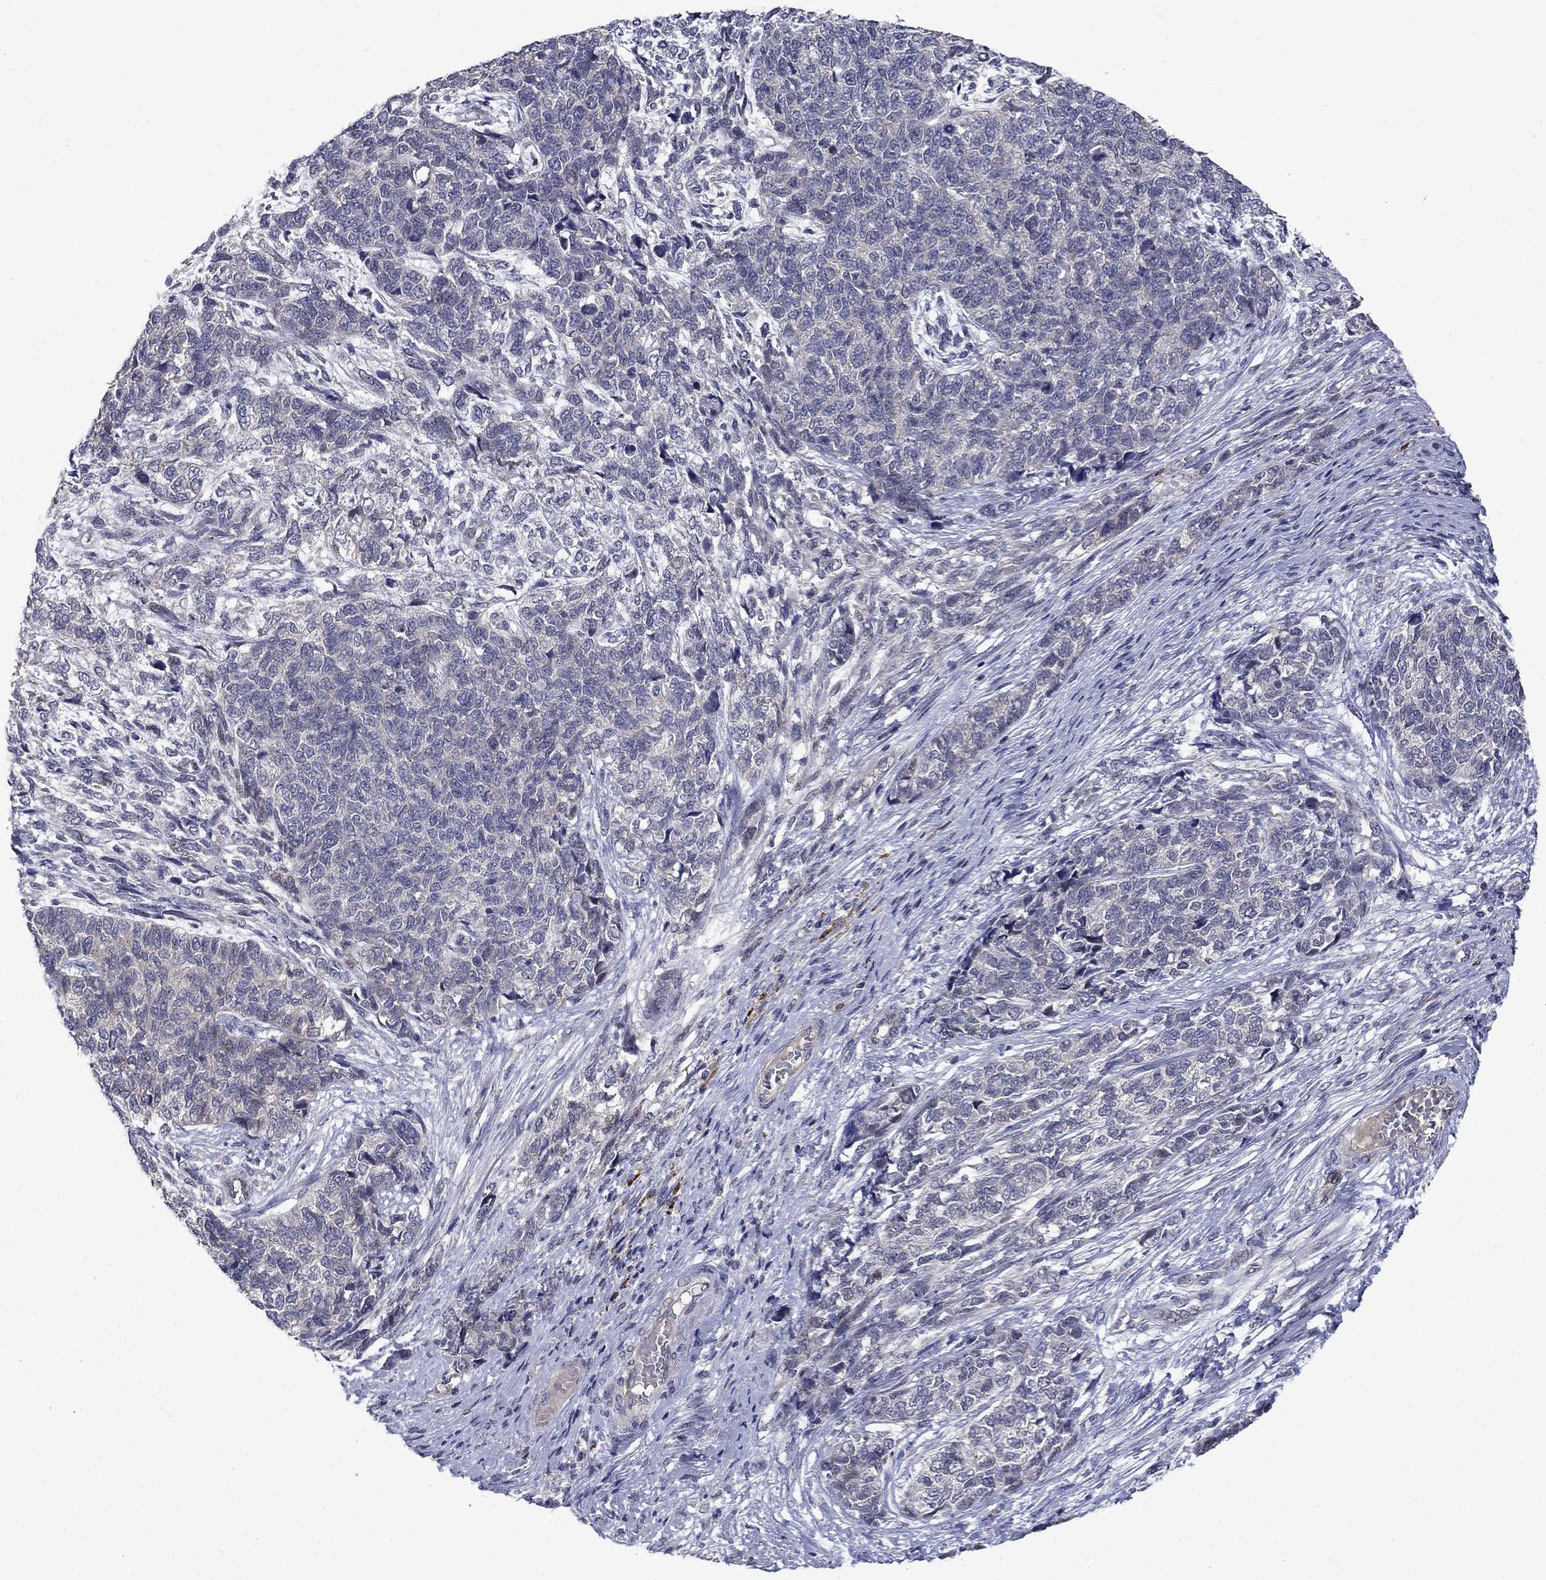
{"staining": {"intensity": "negative", "quantity": "none", "location": "none"}, "tissue": "cervical cancer", "cell_type": "Tumor cells", "image_type": "cancer", "snomed": [{"axis": "morphology", "description": "Squamous cell carcinoma, NOS"}, {"axis": "topography", "description": "Cervix"}], "caption": "Immunohistochemical staining of squamous cell carcinoma (cervical) reveals no significant staining in tumor cells. (DAB (3,3'-diaminobenzidine) immunohistochemistry, high magnification).", "gene": "FAM3B", "patient": {"sex": "female", "age": 63}}